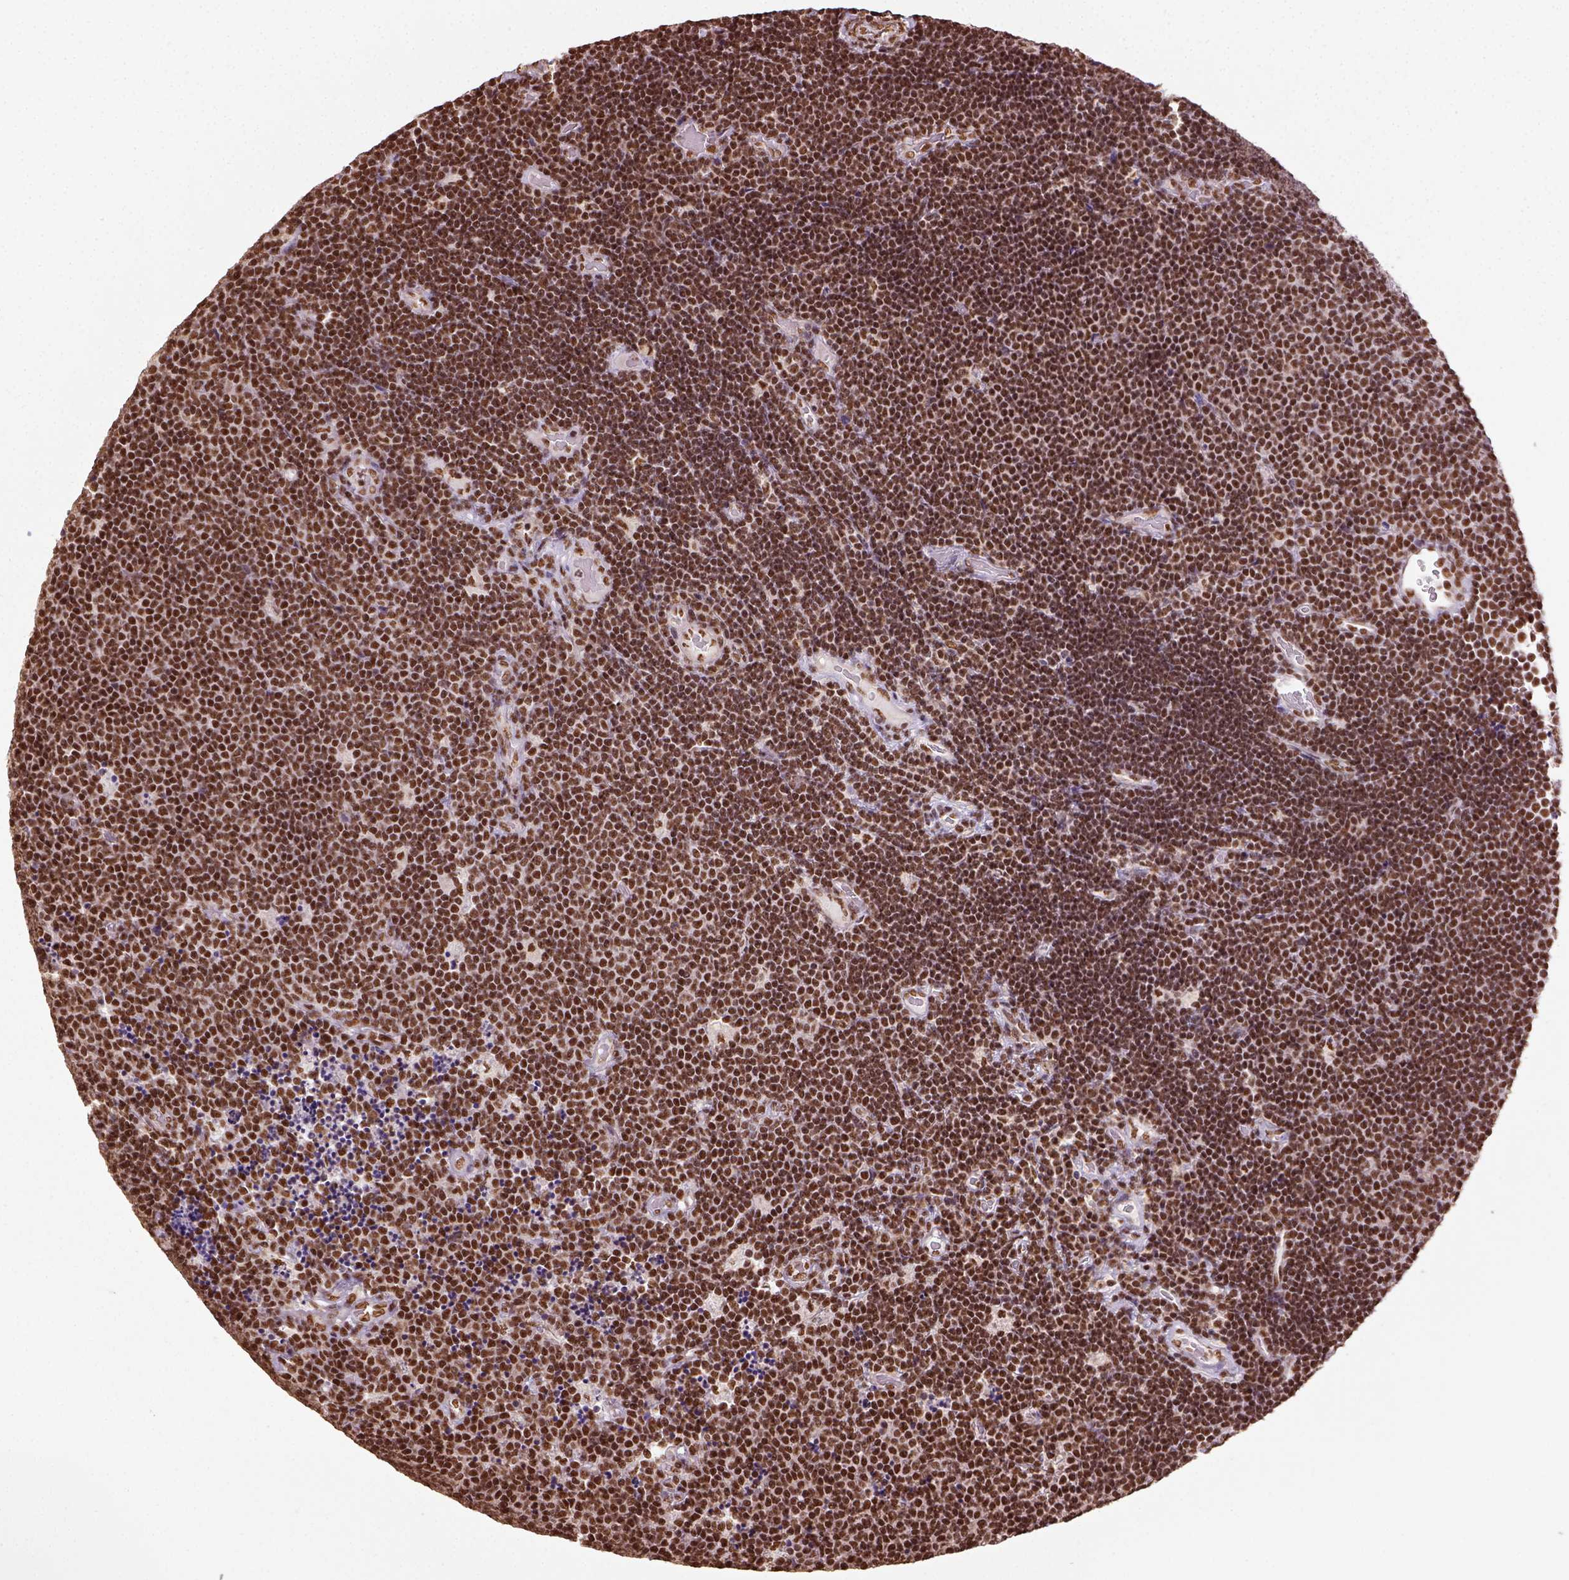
{"staining": {"intensity": "strong", "quantity": ">75%", "location": "nuclear"}, "tissue": "lymphoma", "cell_type": "Tumor cells", "image_type": "cancer", "snomed": [{"axis": "morphology", "description": "Malignant lymphoma, non-Hodgkin's type, Low grade"}, {"axis": "topography", "description": "Brain"}], "caption": "Immunohistochemistry histopathology image of neoplastic tissue: lymphoma stained using immunohistochemistry exhibits high levels of strong protein expression localized specifically in the nuclear of tumor cells, appearing as a nuclear brown color.", "gene": "CCAR1", "patient": {"sex": "female", "age": 66}}